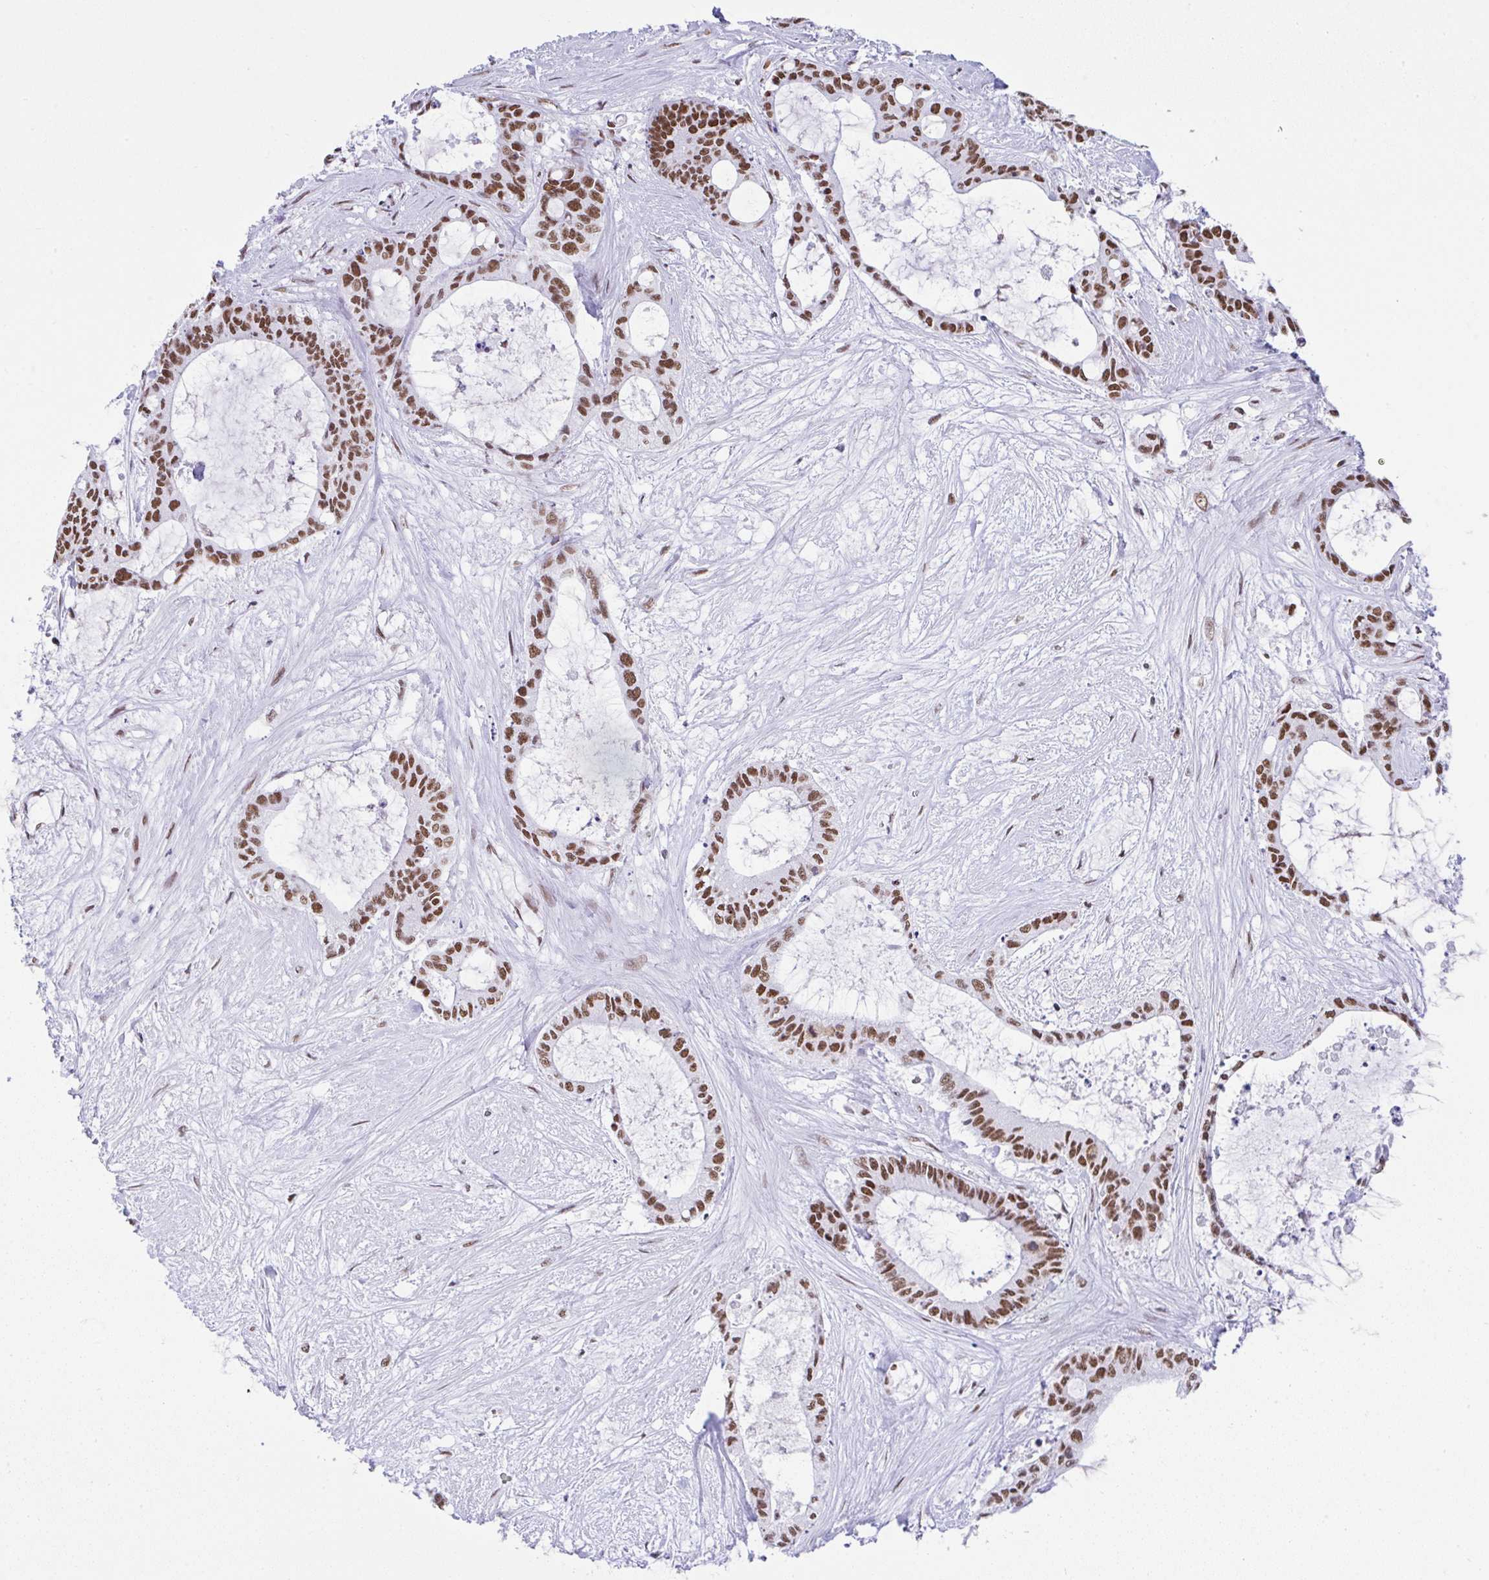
{"staining": {"intensity": "moderate", "quantity": ">75%", "location": "nuclear"}, "tissue": "liver cancer", "cell_type": "Tumor cells", "image_type": "cancer", "snomed": [{"axis": "morphology", "description": "Normal tissue, NOS"}, {"axis": "morphology", "description": "Cholangiocarcinoma"}, {"axis": "topography", "description": "Liver"}, {"axis": "topography", "description": "Peripheral nerve tissue"}], "caption": "Immunohistochemistry (DAB) staining of human liver cancer (cholangiocarcinoma) reveals moderate nuclear protein staining in about >75% of tumor cells. (brown staining indicates protein expression, while blue staining denotes nuclei).", "gene": "DDX52", "patient": {"sex": "female", "age": 73}}